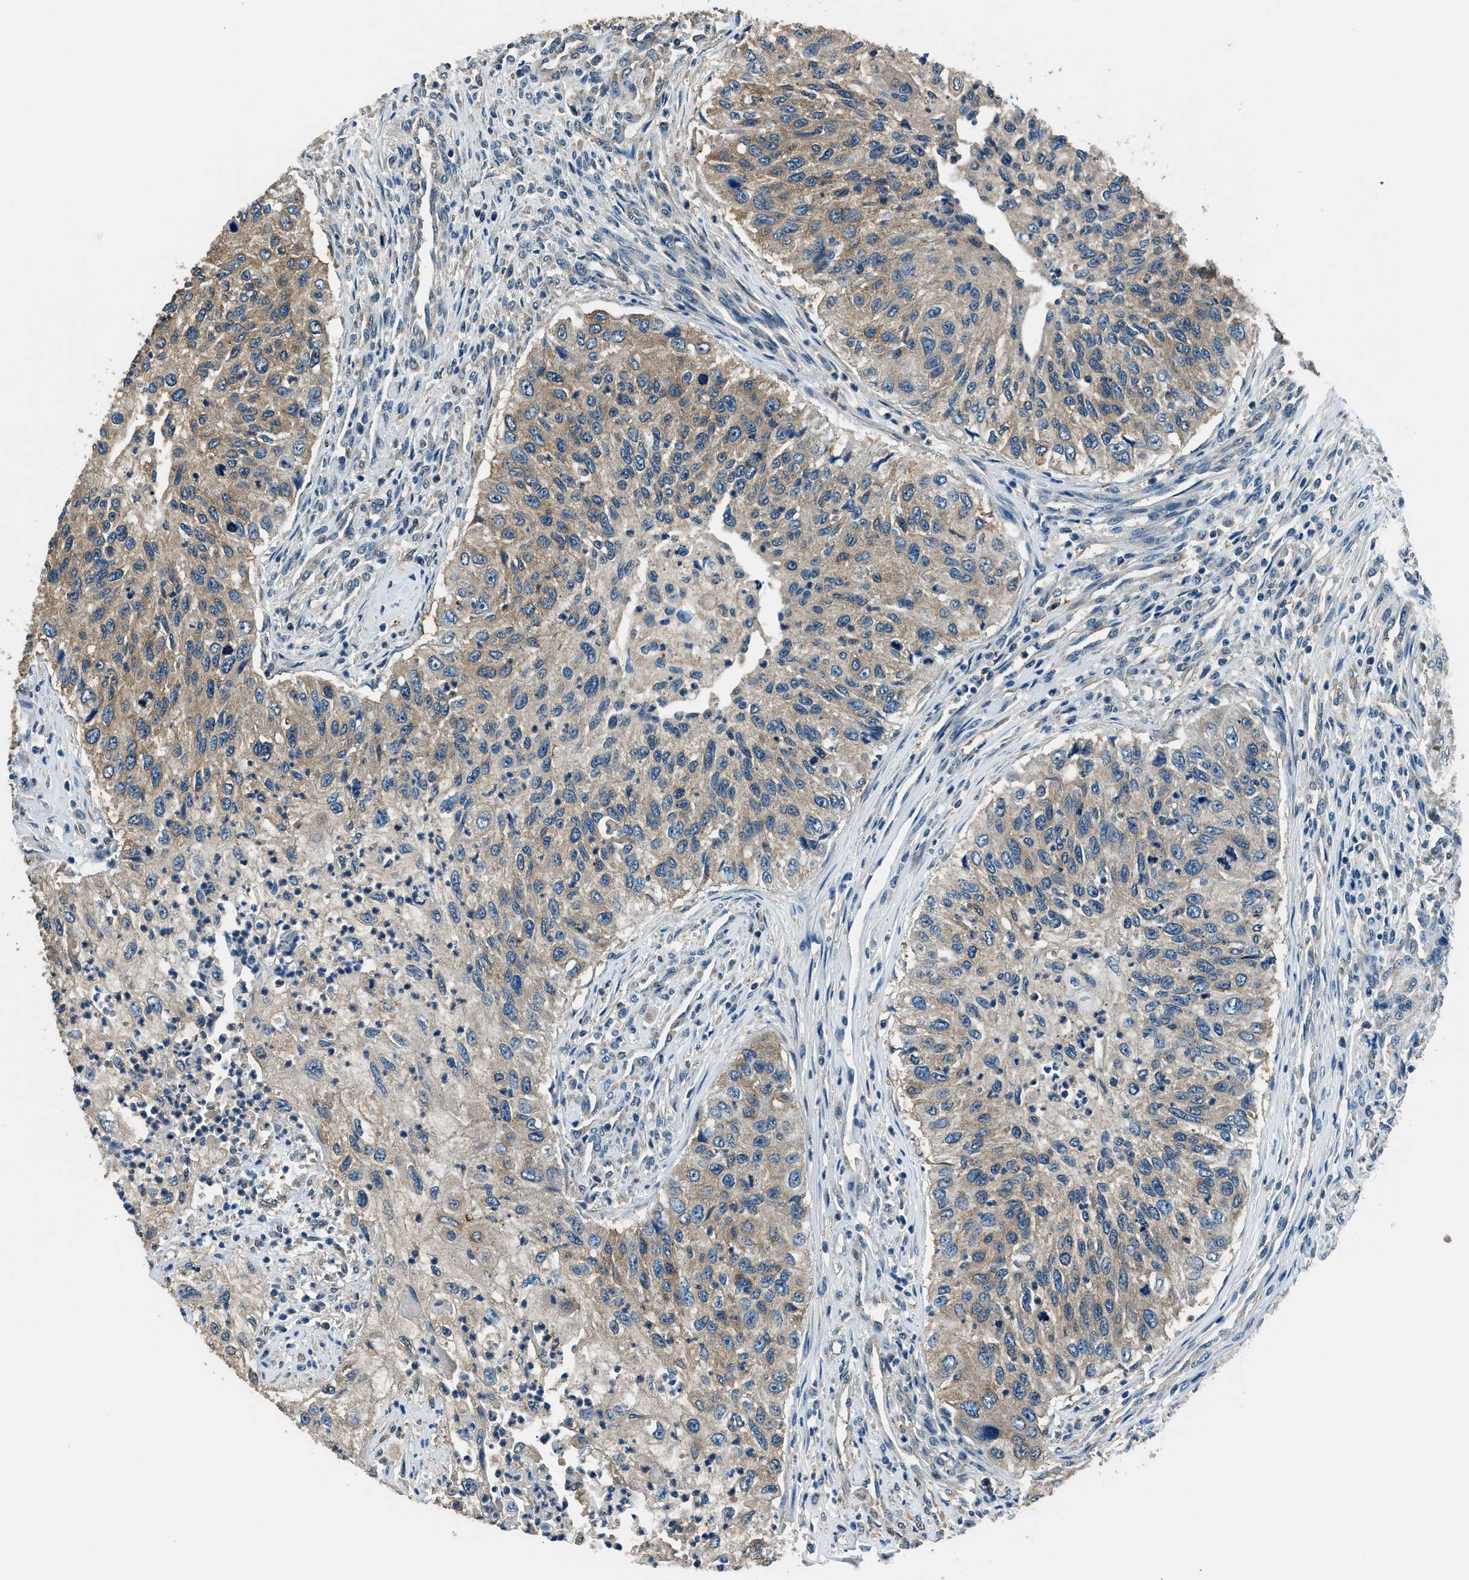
{"staining": {"intensity": "weak", "quantity": "25%-75%", "location": "cytoplasmic/membranous"}, "tissue": "urothelial cancer", "cell_type": "Tumor cells", "image_type": "cancer", "snomed": [{"axis": "morphology", "description": "Urothelial carcinoma, High grade"}, {"axis": "topography", "description": "Urinary bladder"}], "caption": "Immunohistochemical staining of human urothelial cancer demonstrates low levels of weak cytoplasmic/membranous protein staining in about 25%-75% of tumor cells.", "gene": "ARFGAP2", "patient": {"sex": "female", "age": 60}}